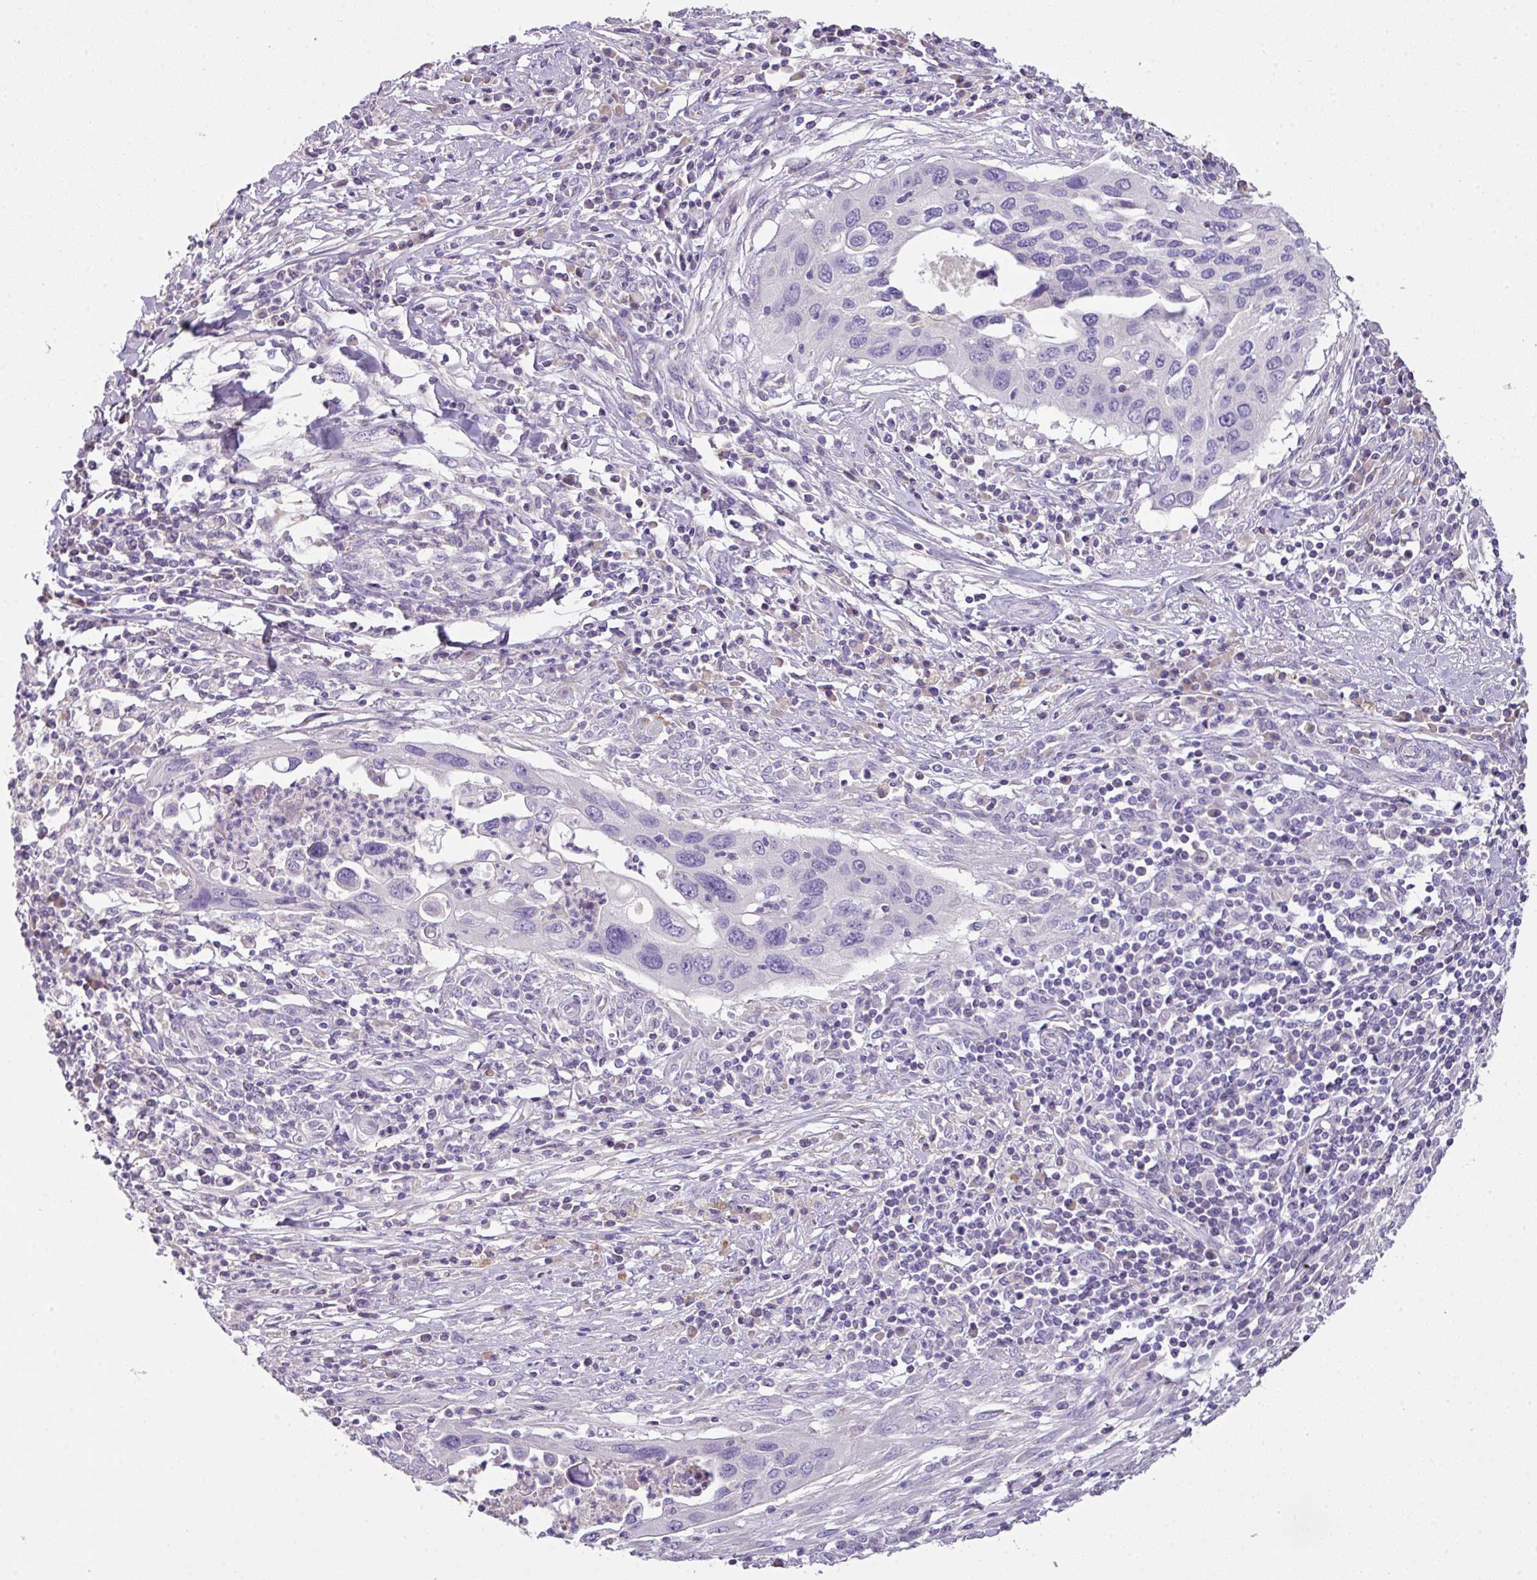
{"staining": {"intensity": "negative", "quantity": "none", "location": "none"}, "tissue": "cervical cancer", "cell_type": "Tumor cells", "image_type": "cancer", "snomed": [{"axis": "morphology", "description": "Squamous cell carcinoma, NOS"}, {"axis": "topography", "description": "Cervix"}], "caption": "There is no significant staining in tumor cells of cervical squamous cell carcinoma. Nuclei are stained in blue.", "gene": "OR6C6", "patient": {"sex": "female", "age": 38}}